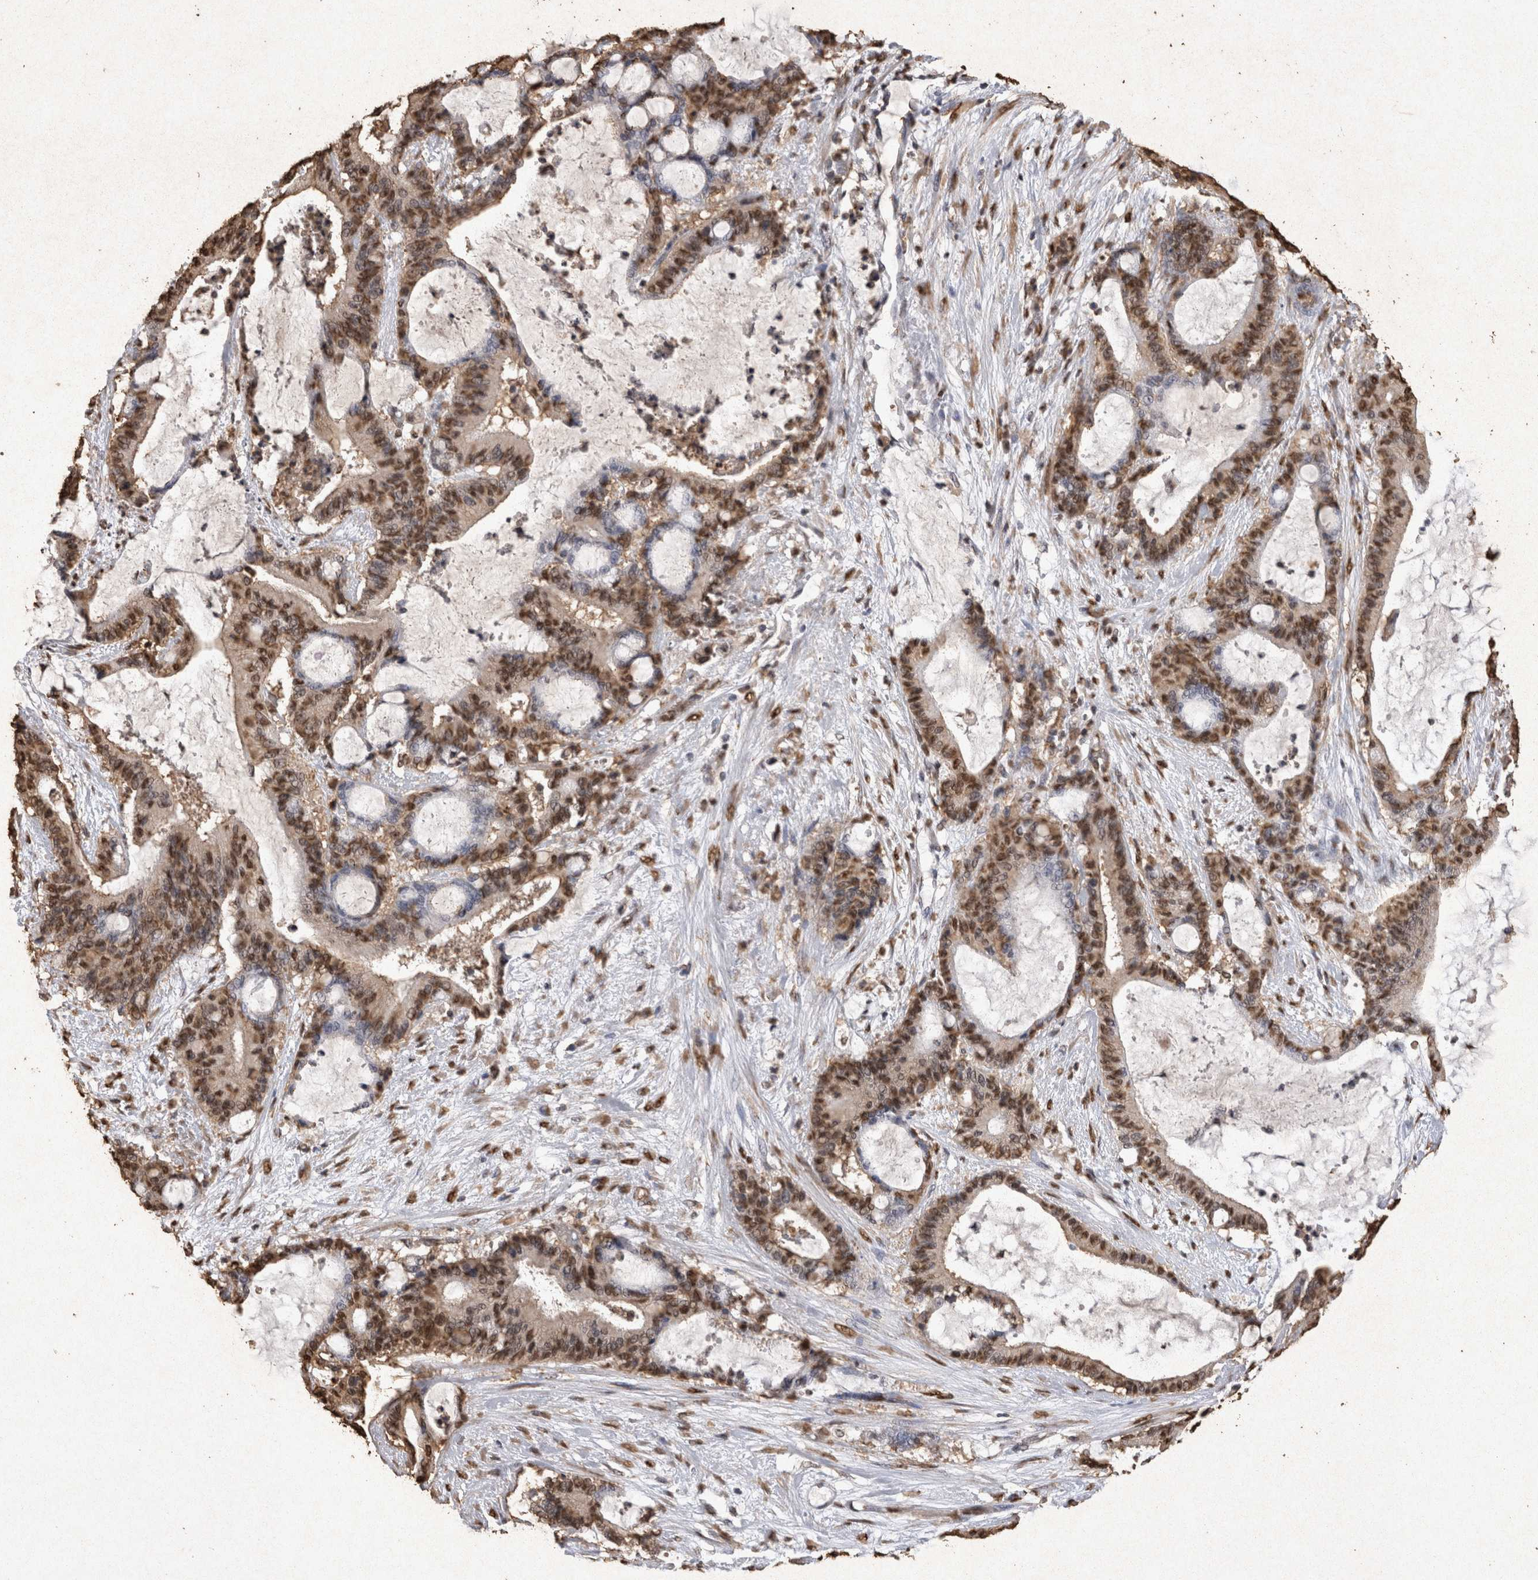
{"staining": {"intensity": "moderate", "quantity": ">75%", "location": "nuclear"}, "tissue": "liver cancer", "cell_type": "Tumor cells", "image_type": "cancer", "snomed": [{"axis": "morphology", "description": "Cholangiocarcinoma"}, {"axis": "topography", "description": "Liver"}], "caption": "Liver cancer stained for a protein (brown) exhibits moderate nuclear positive positivity in about >75% of tumor cells.", "gene": "OAS2", "patient": {"sex": "female", "age": 73}}